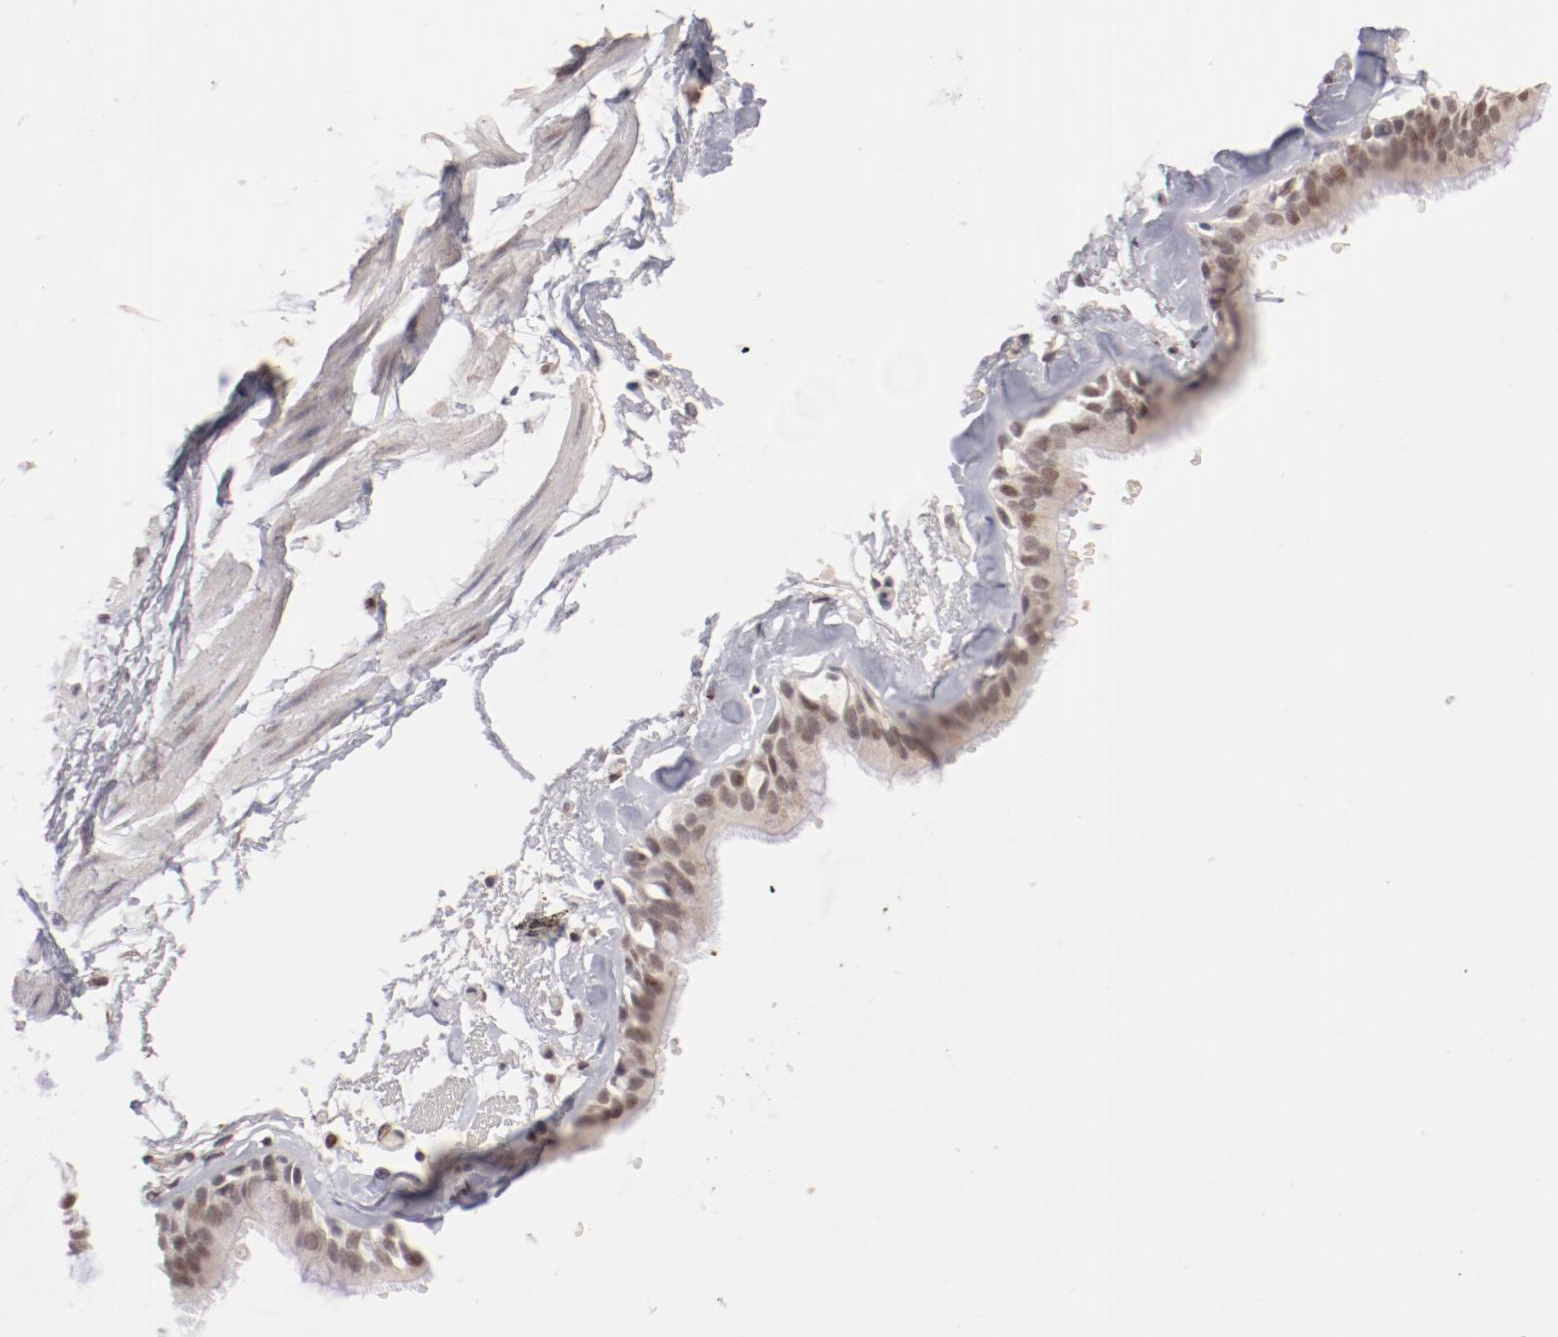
{"staining": {"intensity": "weak", "quantity": ">75%", "location": "cytoplasmic/membranous,nuclear"}, "tissue": "bronchus", "cell_type": "Respiratory epithelial cells", "image_type": "normal", "snomed": [{"axis": "morphology", "description": "Normal tissue, NOS"}, {"axis": "topography", "description": "Bronchus"}, {"axis": "topography", "description": "Lung"}], "caption": "IHC of unremarkable bronchus reveals low levels of weak cytoplasmic/membranous,nuclear staining in about >75% of respiratory epithelial cells.", "gene": "NFE2", "patient": {"sex": "female", "age": 56}}